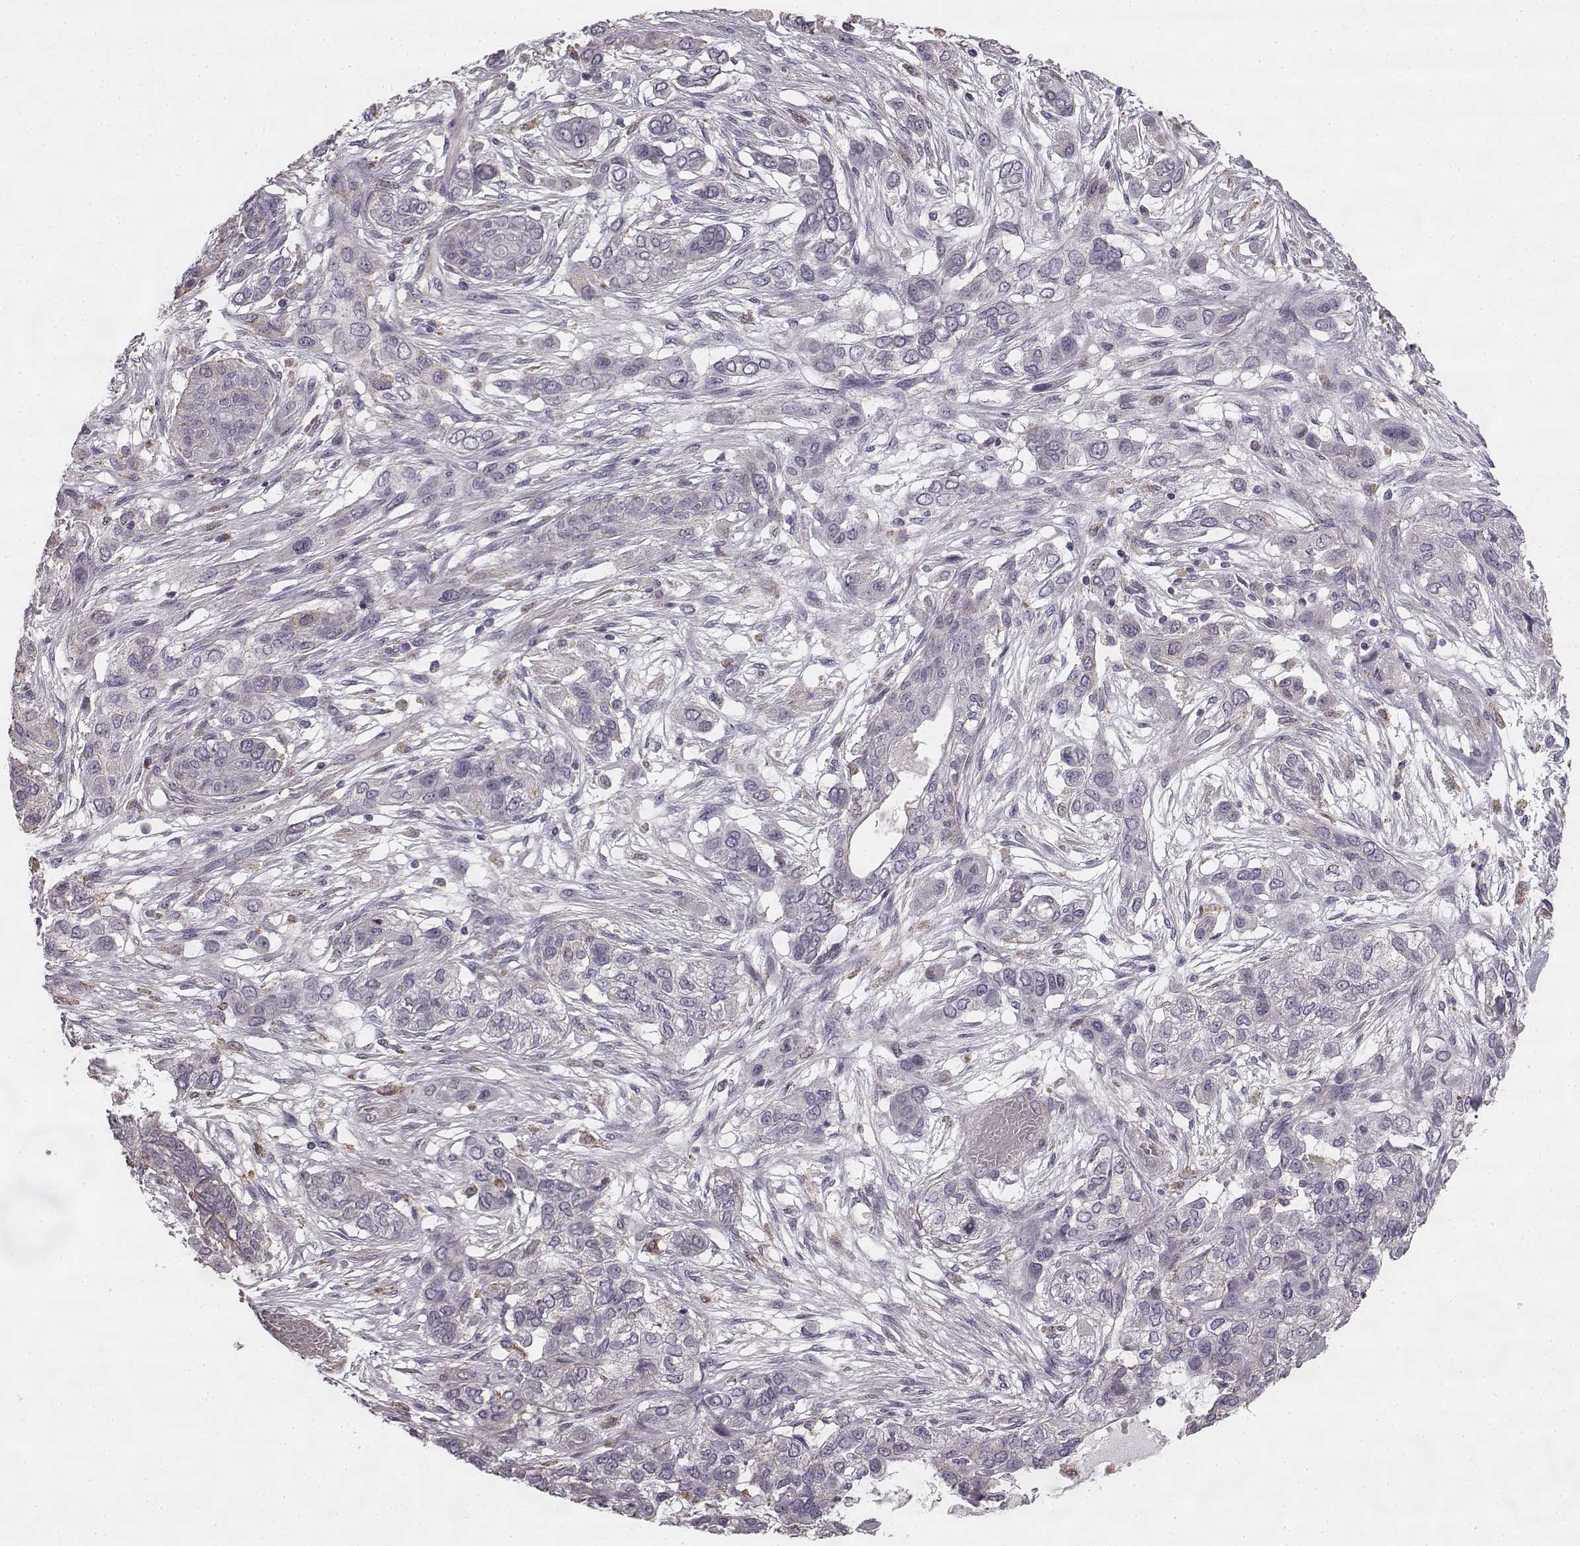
{"staining": {"intensity": "weak", "quantity": "<25%", "location": "cytoplasmic/membranous"}, "tissue": "lung cancer", "cell_type": "Tumor cells", "image_type": "cancer", "snomed": [{"axis": "morphology", "description": "Squamous cell carcinoma, NOS"}, {"axis": "topography", "description": "Lung"}], "caption": "A photomicrograph of lung squamous cell carcinoma stained for a protein shows no brown staining in tumor cells.", "gene": "HMMR", "patient": {"sex": "female", "age": 70}}